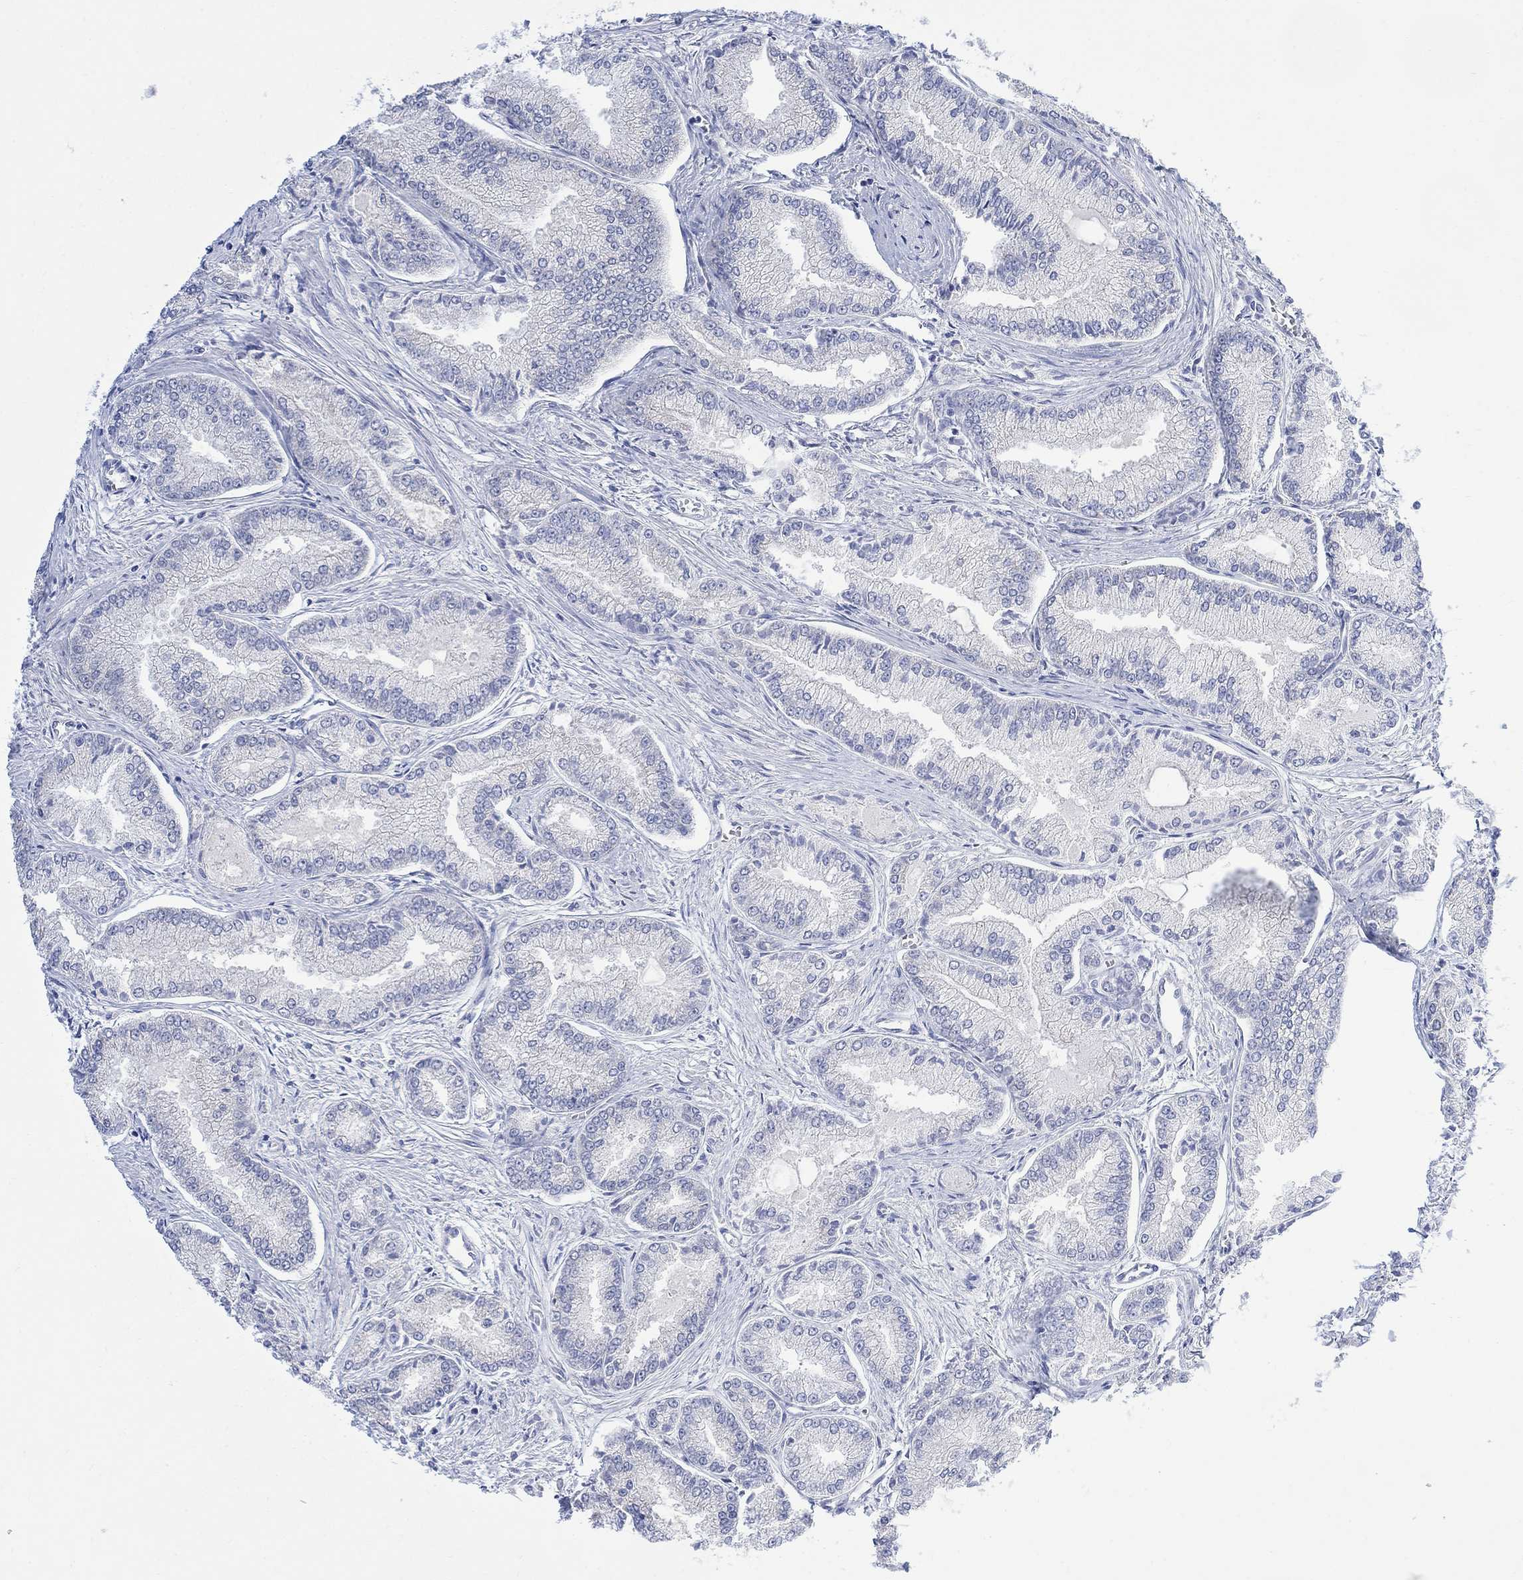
{"staining": {"intensity": "negative", "quantity": "none", "location": "none"}, "tissue": "prostate cancer", "cell_type": "Tumor cells", "image_type": "cancer", "snomed": [{"axis": "morphology", "description": "Adenocarcinoma, NOS"}, {"axis": "morphology", "description": "Adenocarcinoma, High grade"}, {"axis": "topography", "description": "Prostate"}], "caption": "Immunohistochemistry (IHC) histopathology image of prostate cancer (high-grade adenocarcinoma) stained for a protein (brown), which demonstrates no positivity in tumor cells. Brightfield microscopy of immunohistochemistry (IHC) stained with DAB (brown) and hematoxylin (blue), captured at high magnification.", "gene": "FBP2", "patient": {"sex": "male", "age": 70}}